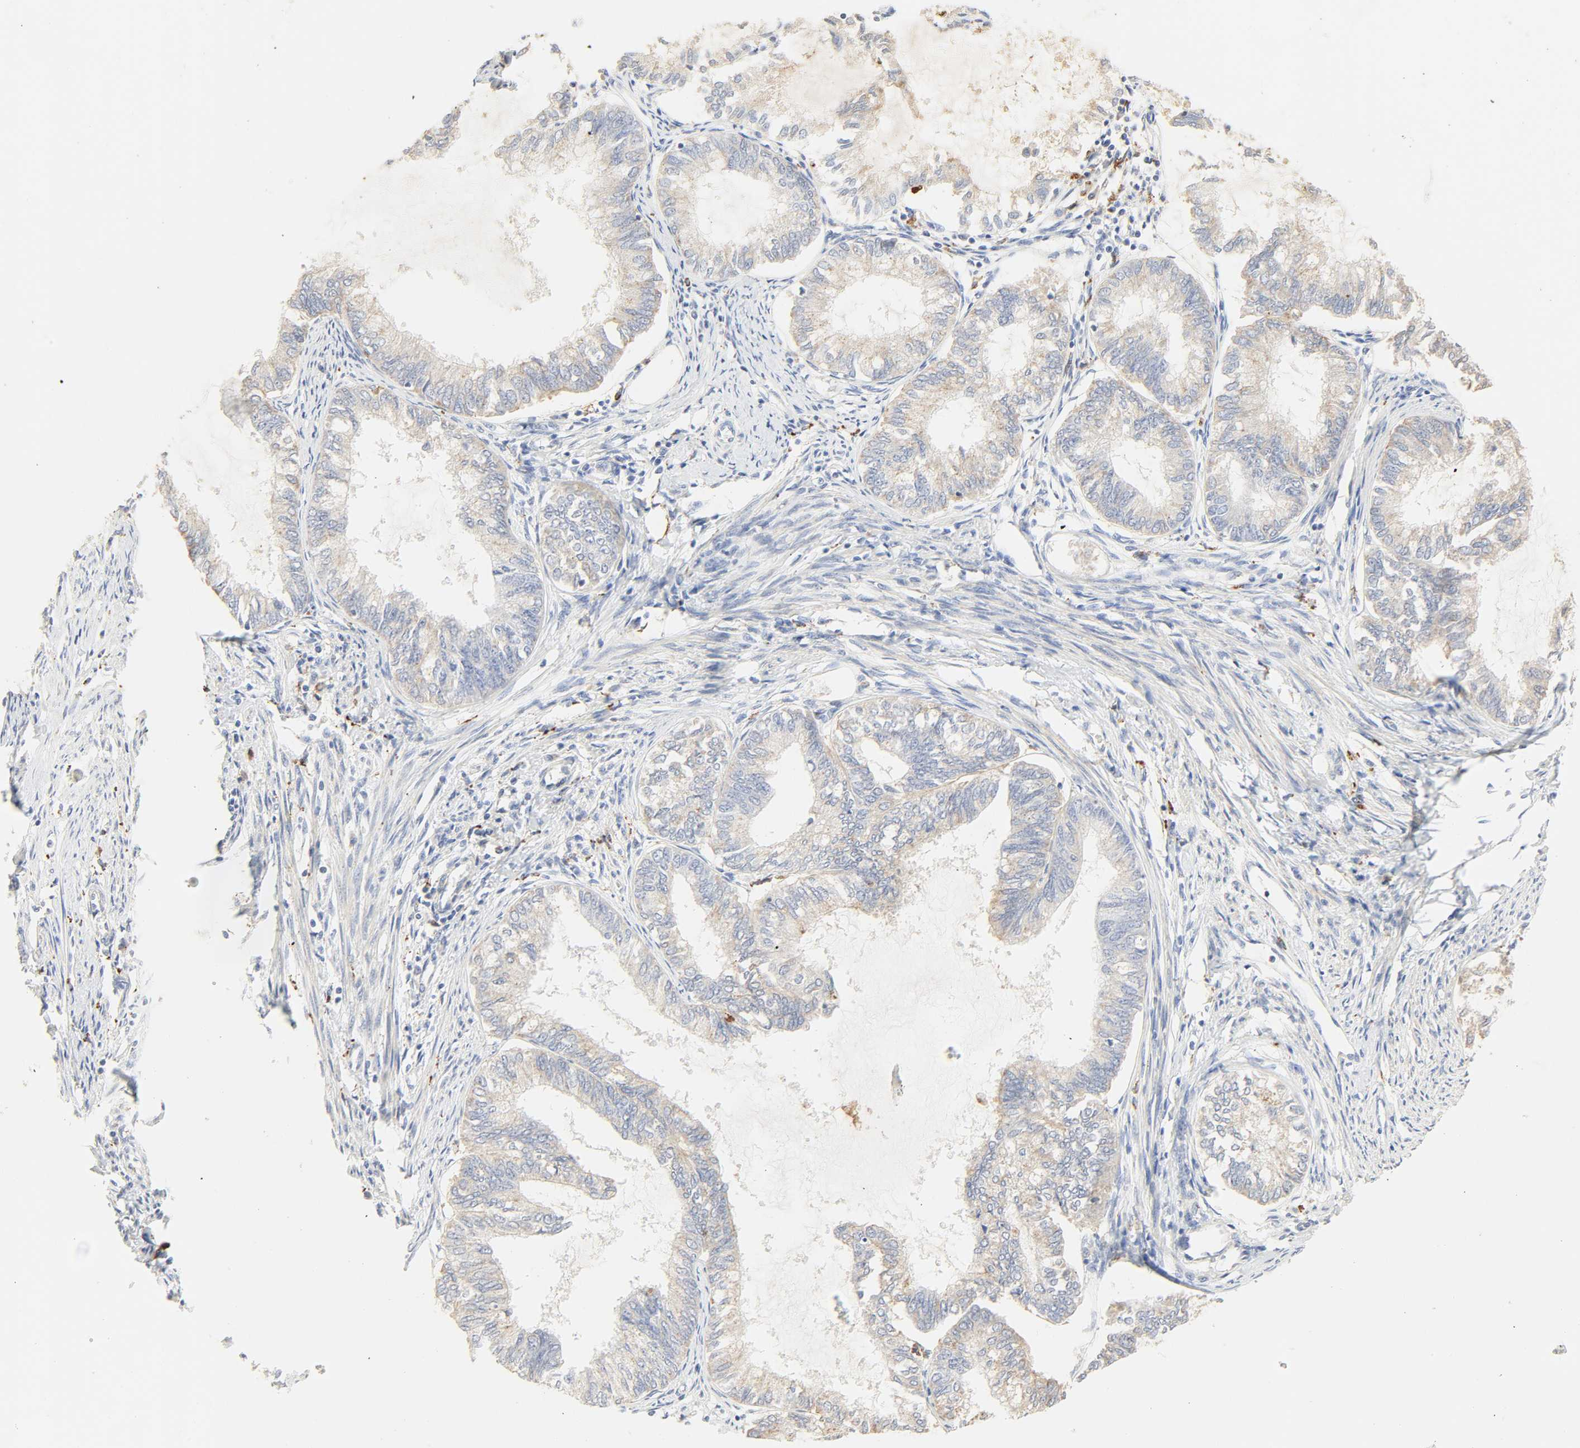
{"staining": {"intensity": "weak", "quantity": "25%-75%", "location": "cytoplasmic/membranous"}, "tissue": "endometrial cancer", "cell_type": "Tumor cells", "image_type": "cancer", "snomed": [{"axis": "morphology", "description": "Adenocarcinoma, NOS"}, {"axis": "topography", "description": "Endometrium"}], "caption": "Endometrial cancer (adenocarcinoma) stained with DAB IHC reveals low levels of weak cytoplasmic/membranous positivity in about 25%-75% of tumor cells. The staining was performed using DAB (3,3'-diaminobenzidine), with brown indicating positive protein expression. Nuclei are stained blue with hematoxylin.", "gene": "CAMK2A", "patient": {"sex": "female", "age": 86}}